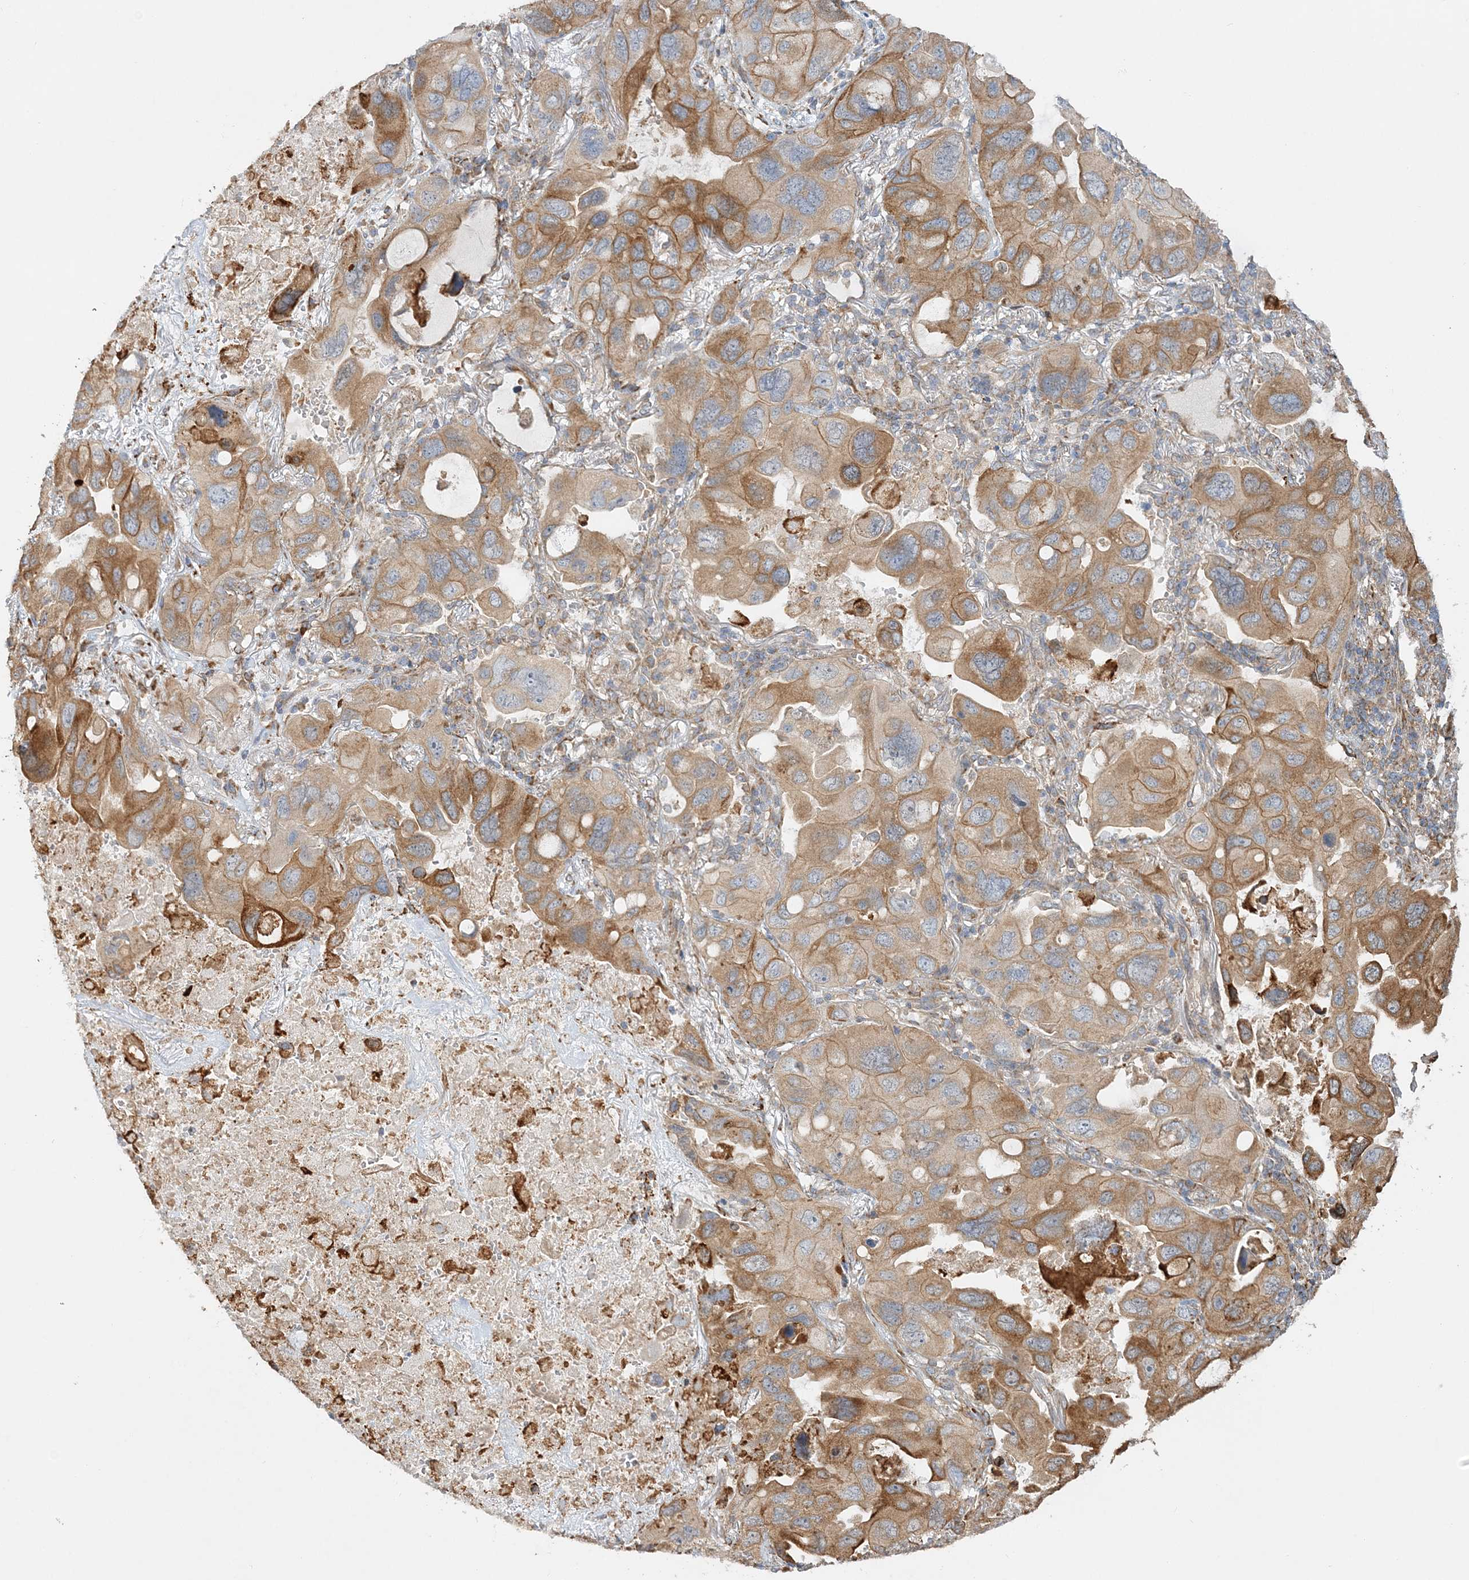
{"staining": {"intensity": "moderate", "quantity": ">75%", "location": "cytoplasmic/membranous"}, "tissue": "lung cancer", "cell_type": "Tumor cells", "image_type": "cancer", "snomed": [{"axis": "morphology", "description": "Squamous cell carcinoma, NOS"}, {"axis": "topography", "description": "Lung"}], "caption": "Tumor cells exhibit moderate cytoplasmic/membranous positivity in approximately >75% of cells in lung cancer (squamous cell carcinoma).", "gene": "ZFYVE16", "patient": {"sex": "female", "age": 73}}